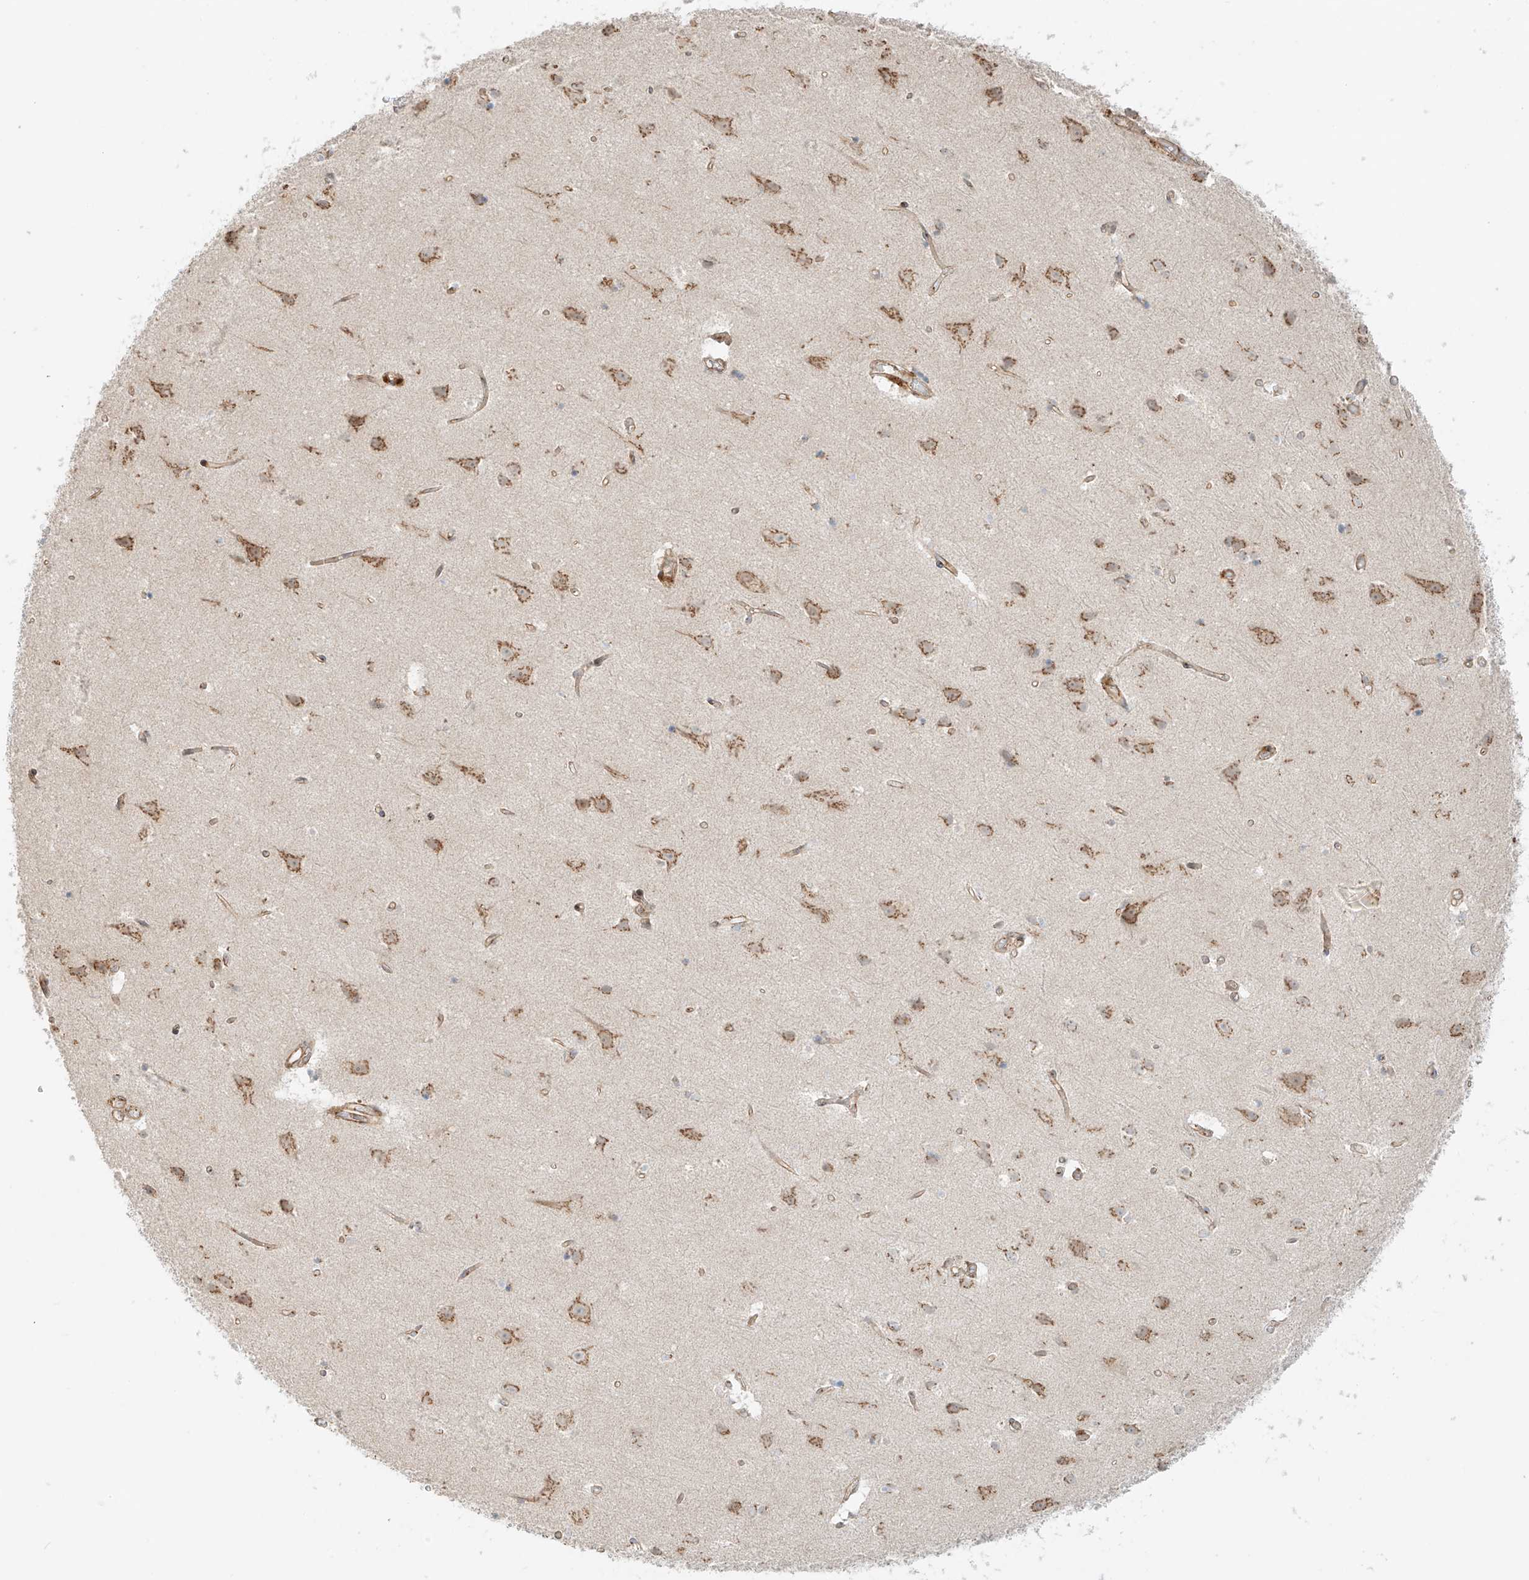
{"staining": {"intensity": "moderate", "quantity": ">75%", "location": "cytoplasmic/membranous"}, "tissue": "cerebral cortex", "cell_type": "Endothelial cells", "image_type": "normal", "snomed": [{"axis": "morphology", "description": "Normal tissue, NOS"}, {"axis": "topography", "description": "Cerebral cortex"}], "caption": "An immunohistochemistry (IHC) micrograph of normal tissue is shown. Protein staining in brown shows moderate cytoplasmic/membranous positivity in cerebral cortex within endothelial cells. Using DAB (brown) and hematoxylin (blue) stains, captured at high magnification using brightfield microscopy.", "gene": "ZNF287", "patient": {"sex": "male", "age": 54}}